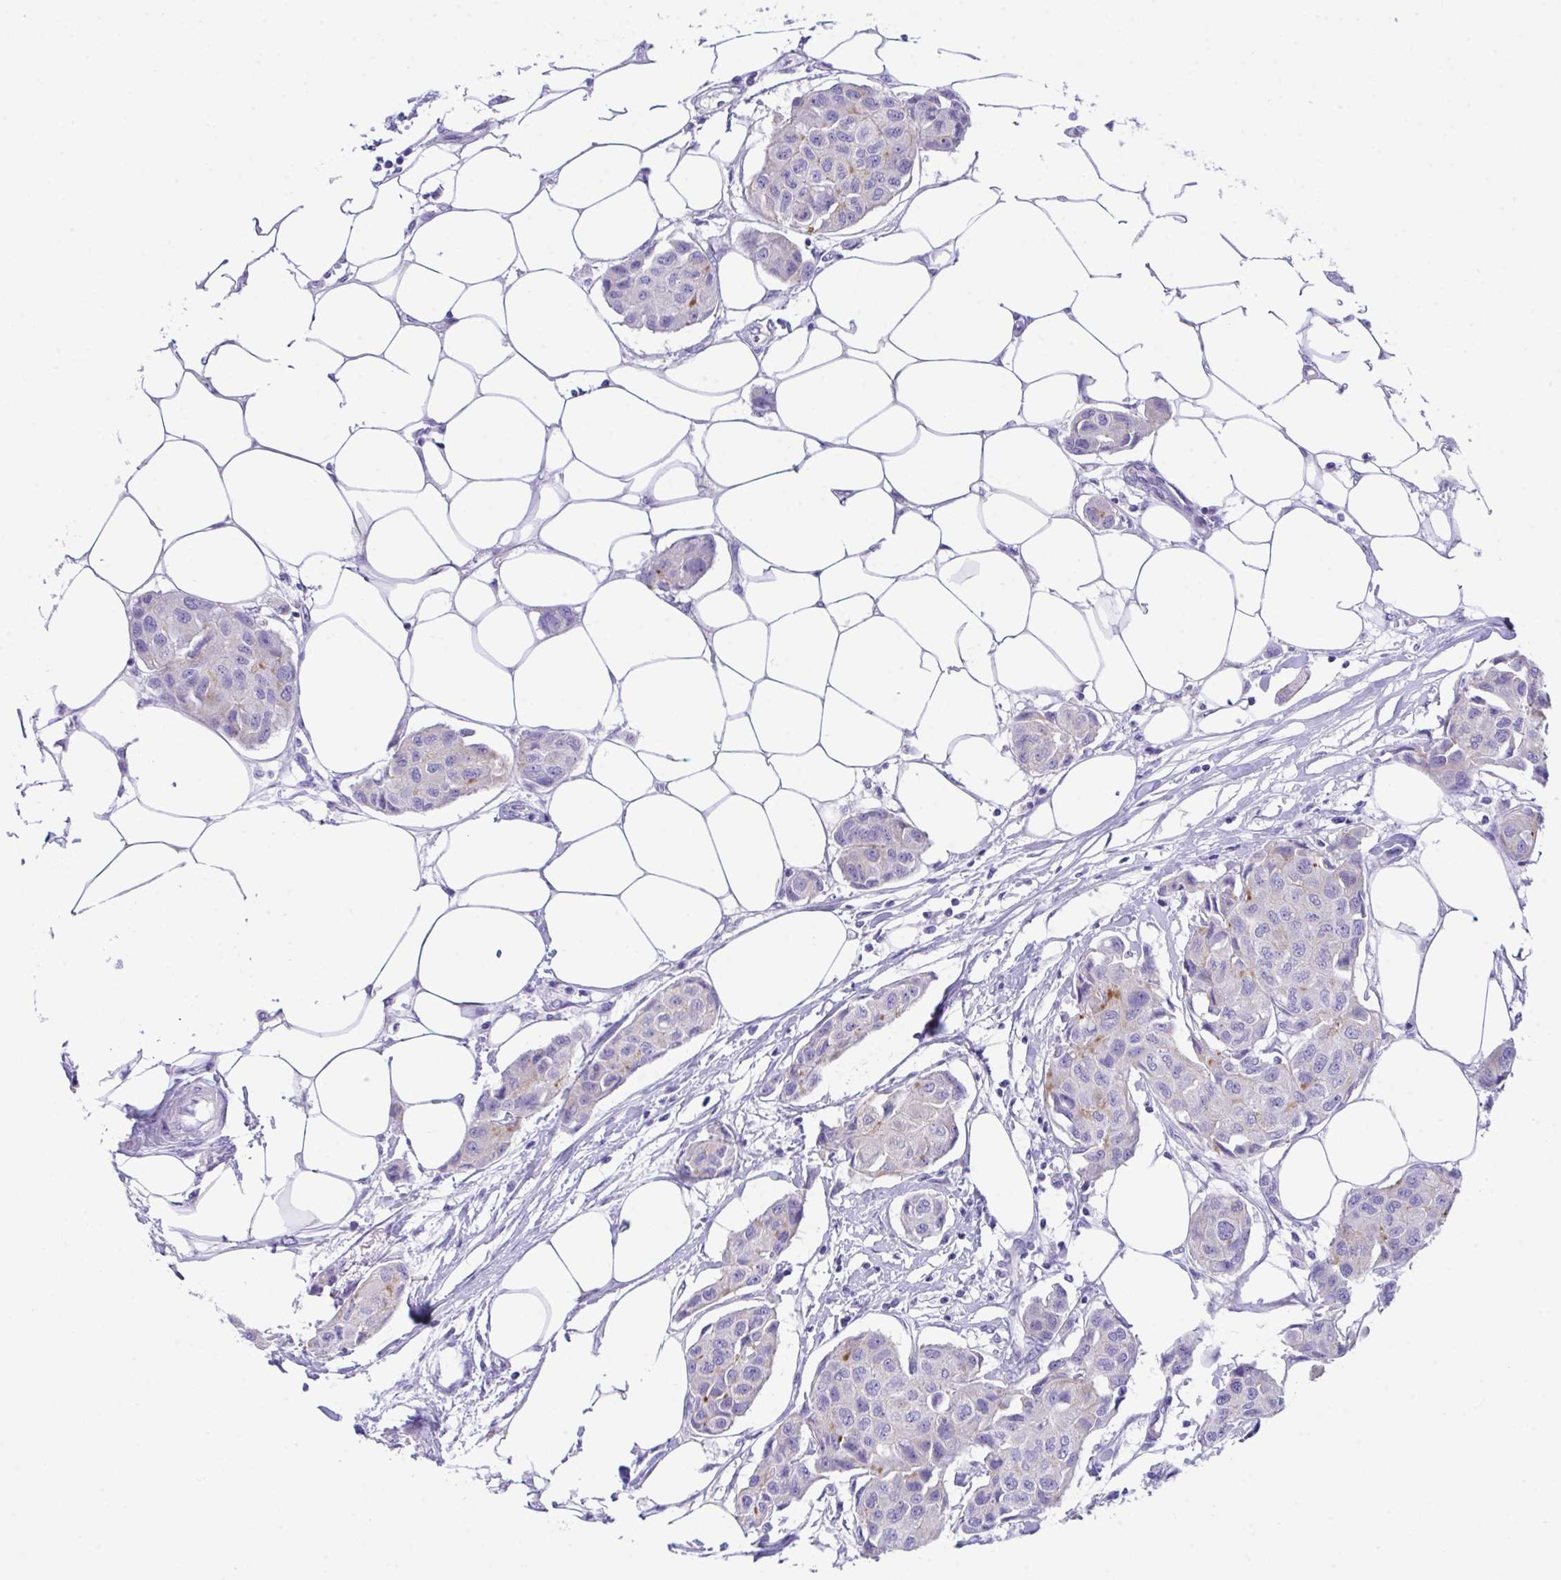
{"staining": {"intensity": "negative", "quantity": "none", "location": "none"}, "tissue": "breast cancer", "cell_type": "Tumor cells", "image_type": "cancer", "snomed": [{"axis": "morphology", "description": "Duct carcinoma"}, {"axis": "topography", "description": "Breast"}, {"axis": "topography", "description": "Lymph node"}], "caption": "Tumor cells show no significant protein positivity in breast invasive ductal carcinoma. Nuclei are stained in blue.", "gene": "TMEM106B", "patient": {"sex": "female", "age": 80}}